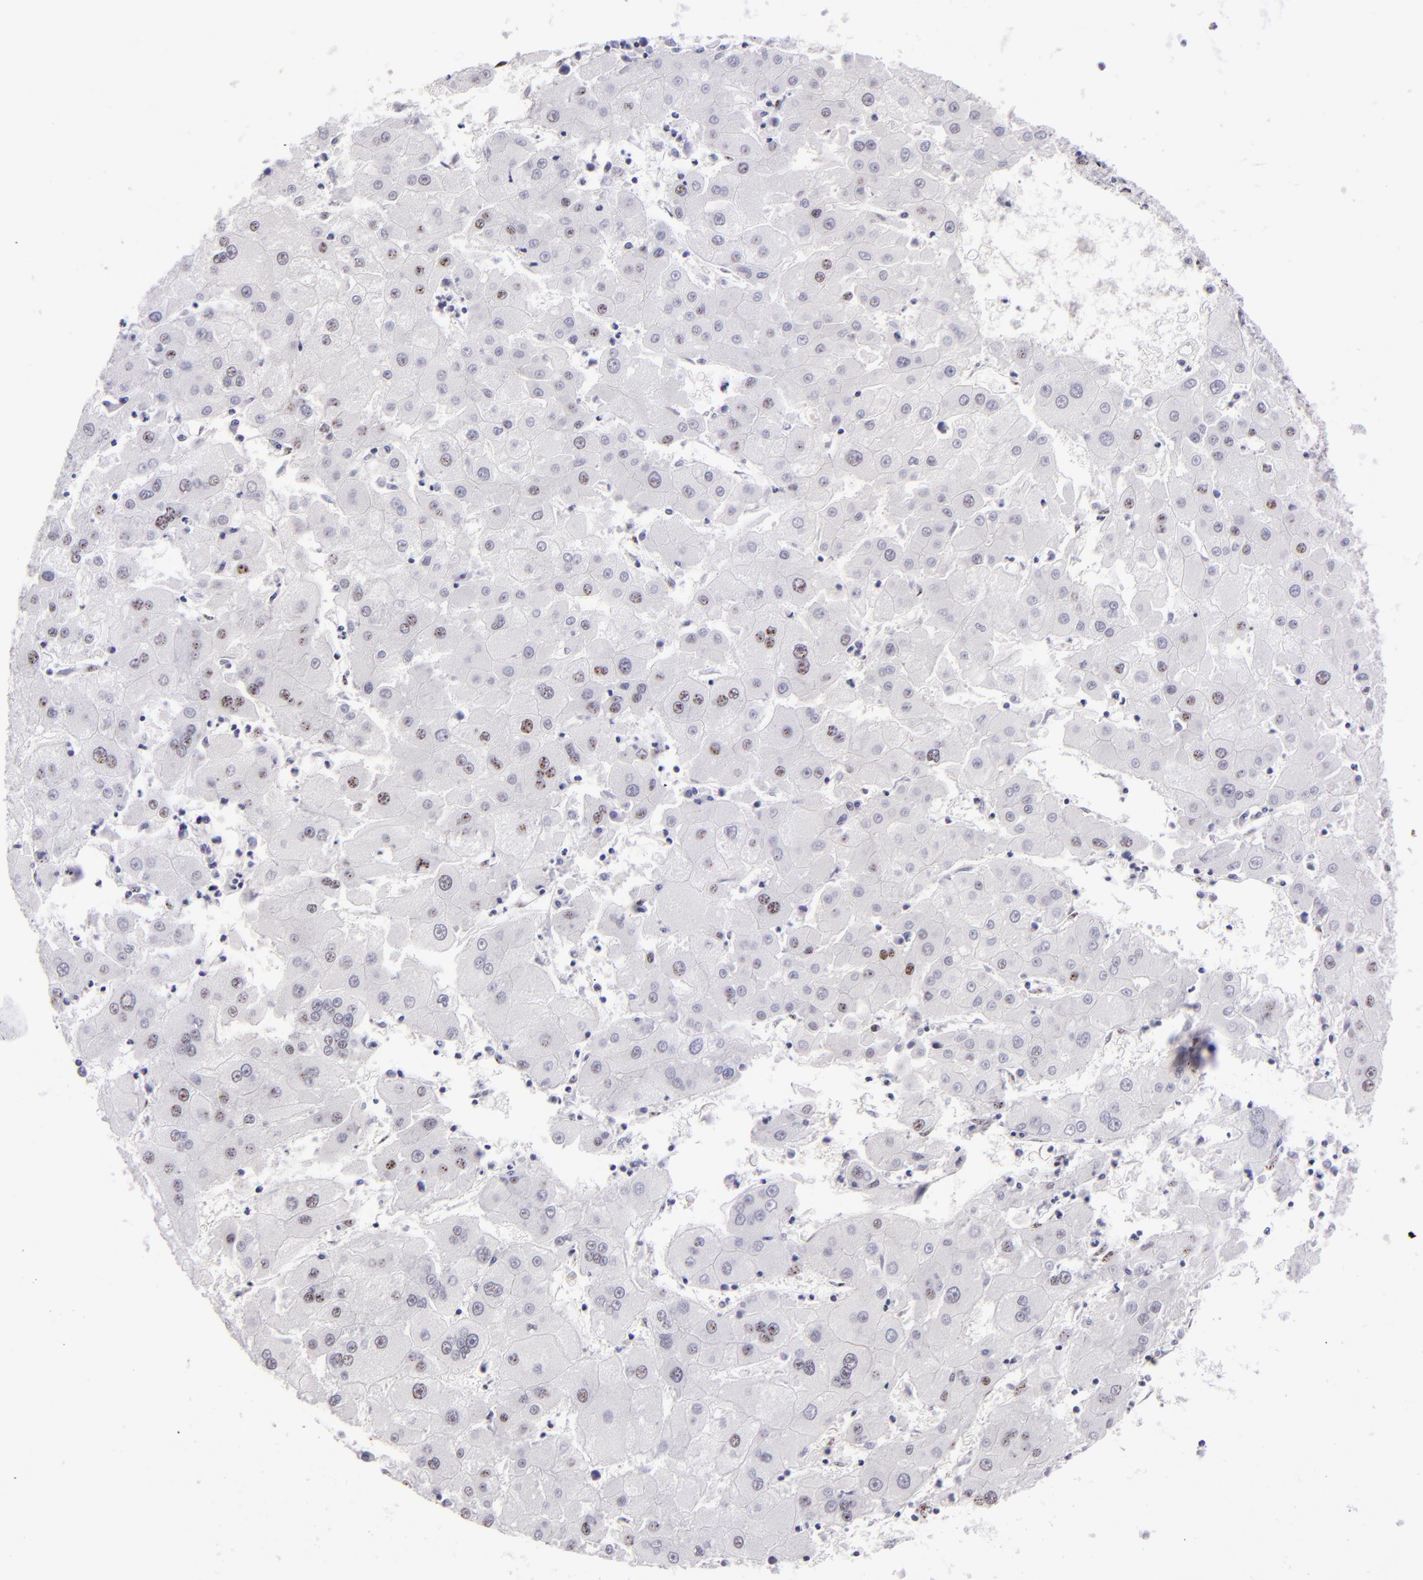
{"staining": {"intensity": "weak", "quantity": "<25%", "location": "nuclear"}, "tissue": "liver cancer", "cell_type": "Tumor cells", "image_type": "cancer", "snomed": [{"axis": "morphology", "description": "Carcinoma, Hepatocellular, NOS"}, {"axis": "topography", "description": "Liver"}], "caption": "This image is of liver hepatocellular carcinoma stained with IHC to label a protein in brown with the nuclei are counter-stained blue. There is no positivity in tumor cells. (DAB immunohistochemistry visualized using brightfield microscopy, high magnification).", "gene": "TOP3A", "patient": {"sex": "male", "age": 72}}